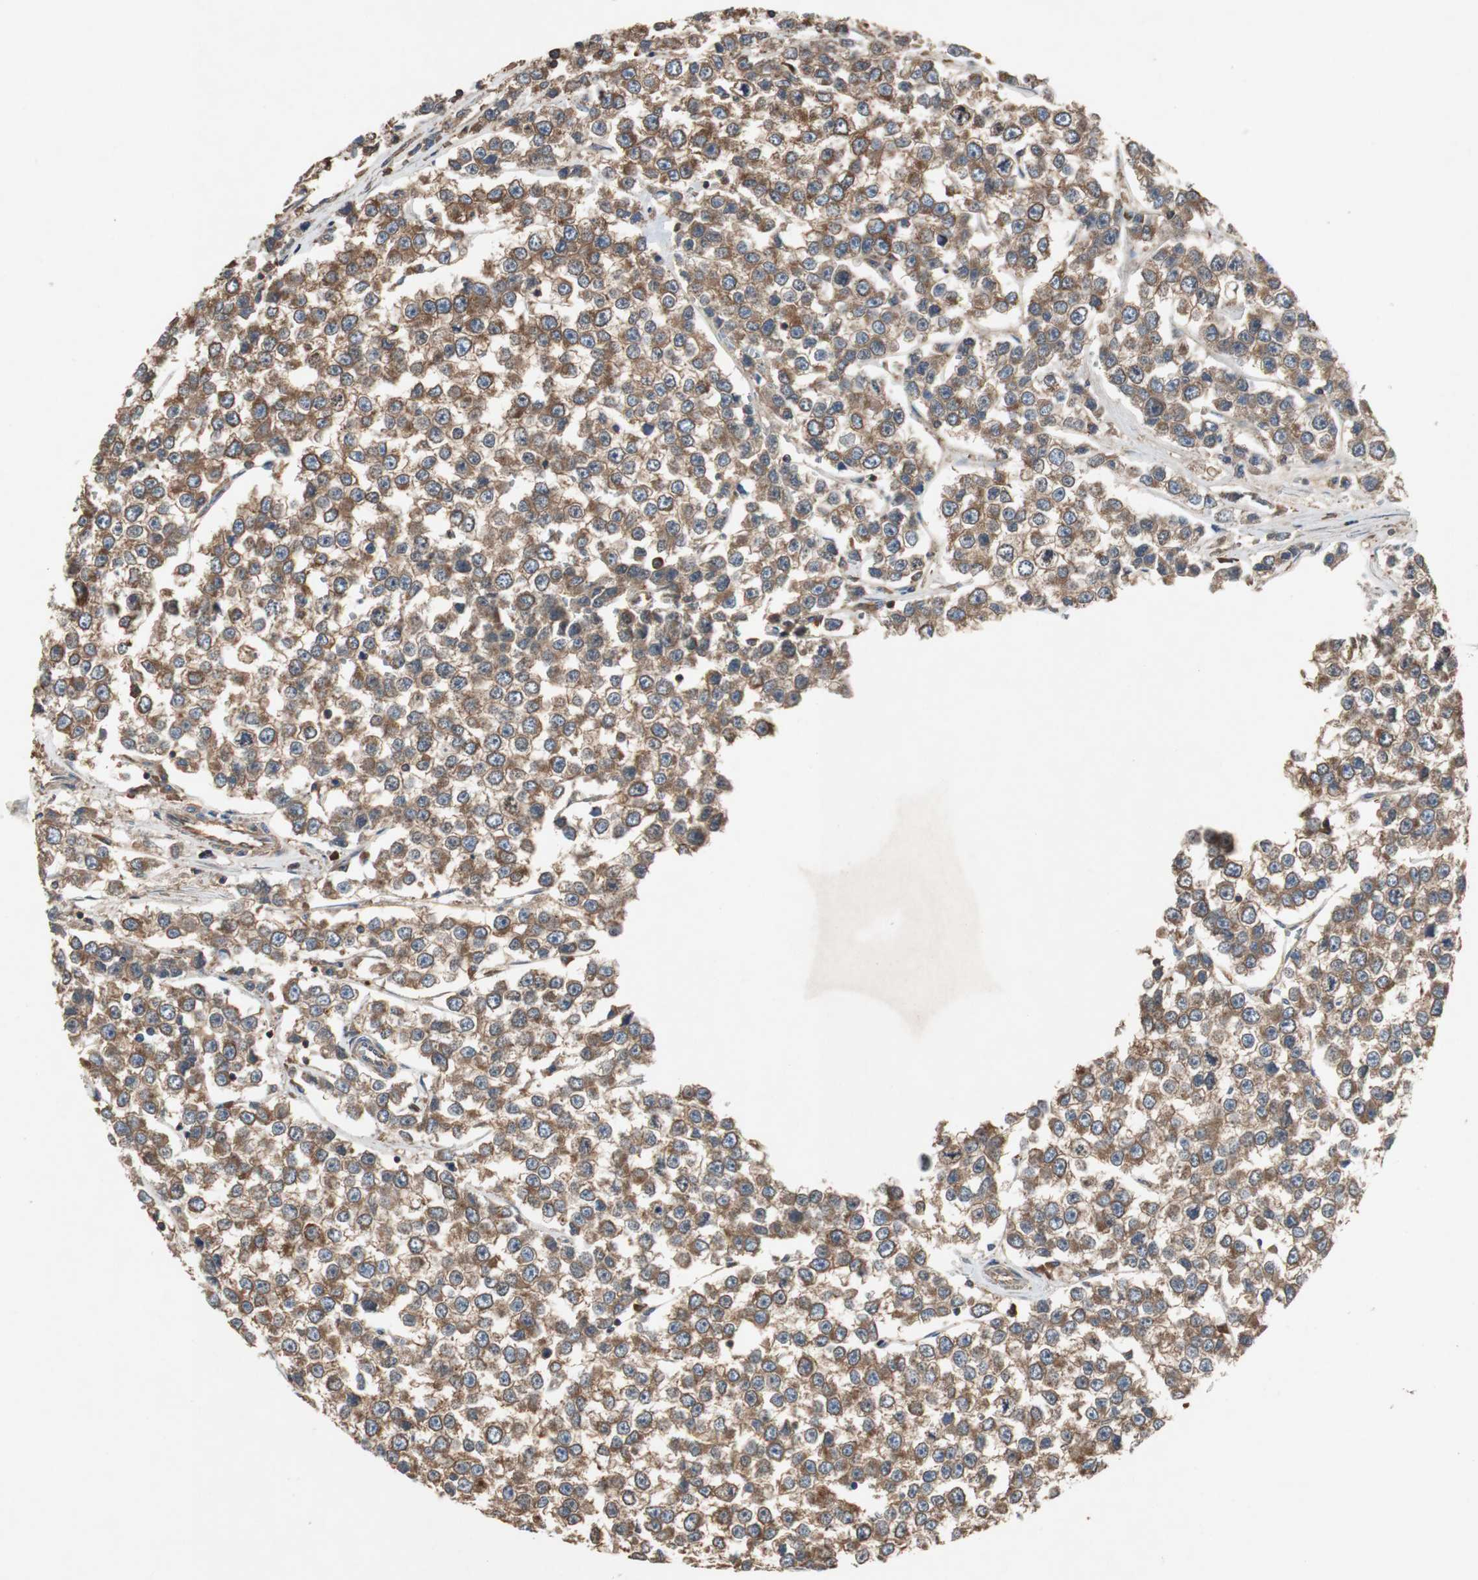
{"staining": {"intensity": "moderate", "quantity": ">75%", "location": "cytoplasmic/membranous"}, "tissue": "testis cancer", "cell_type": "Tumor cells", "image_type": "cancer", "snomed": [{"axis": "morphology", "description": "Seminoma, NOS"}, {"axis": "morphology", "description": "Carcinoma, Embryonal, NOS"}, {"axis": "topography", "description": "Testis"}], "caption": "A histopathology image showing moderate cytoplasmic/membranous positivity in approximately >75% of tumor cells in testis seminoma, as visualized by brown immunohistochemical staining.", "gene": "TNFRSF14", "patient": {"sex": "male", "age": 52}}